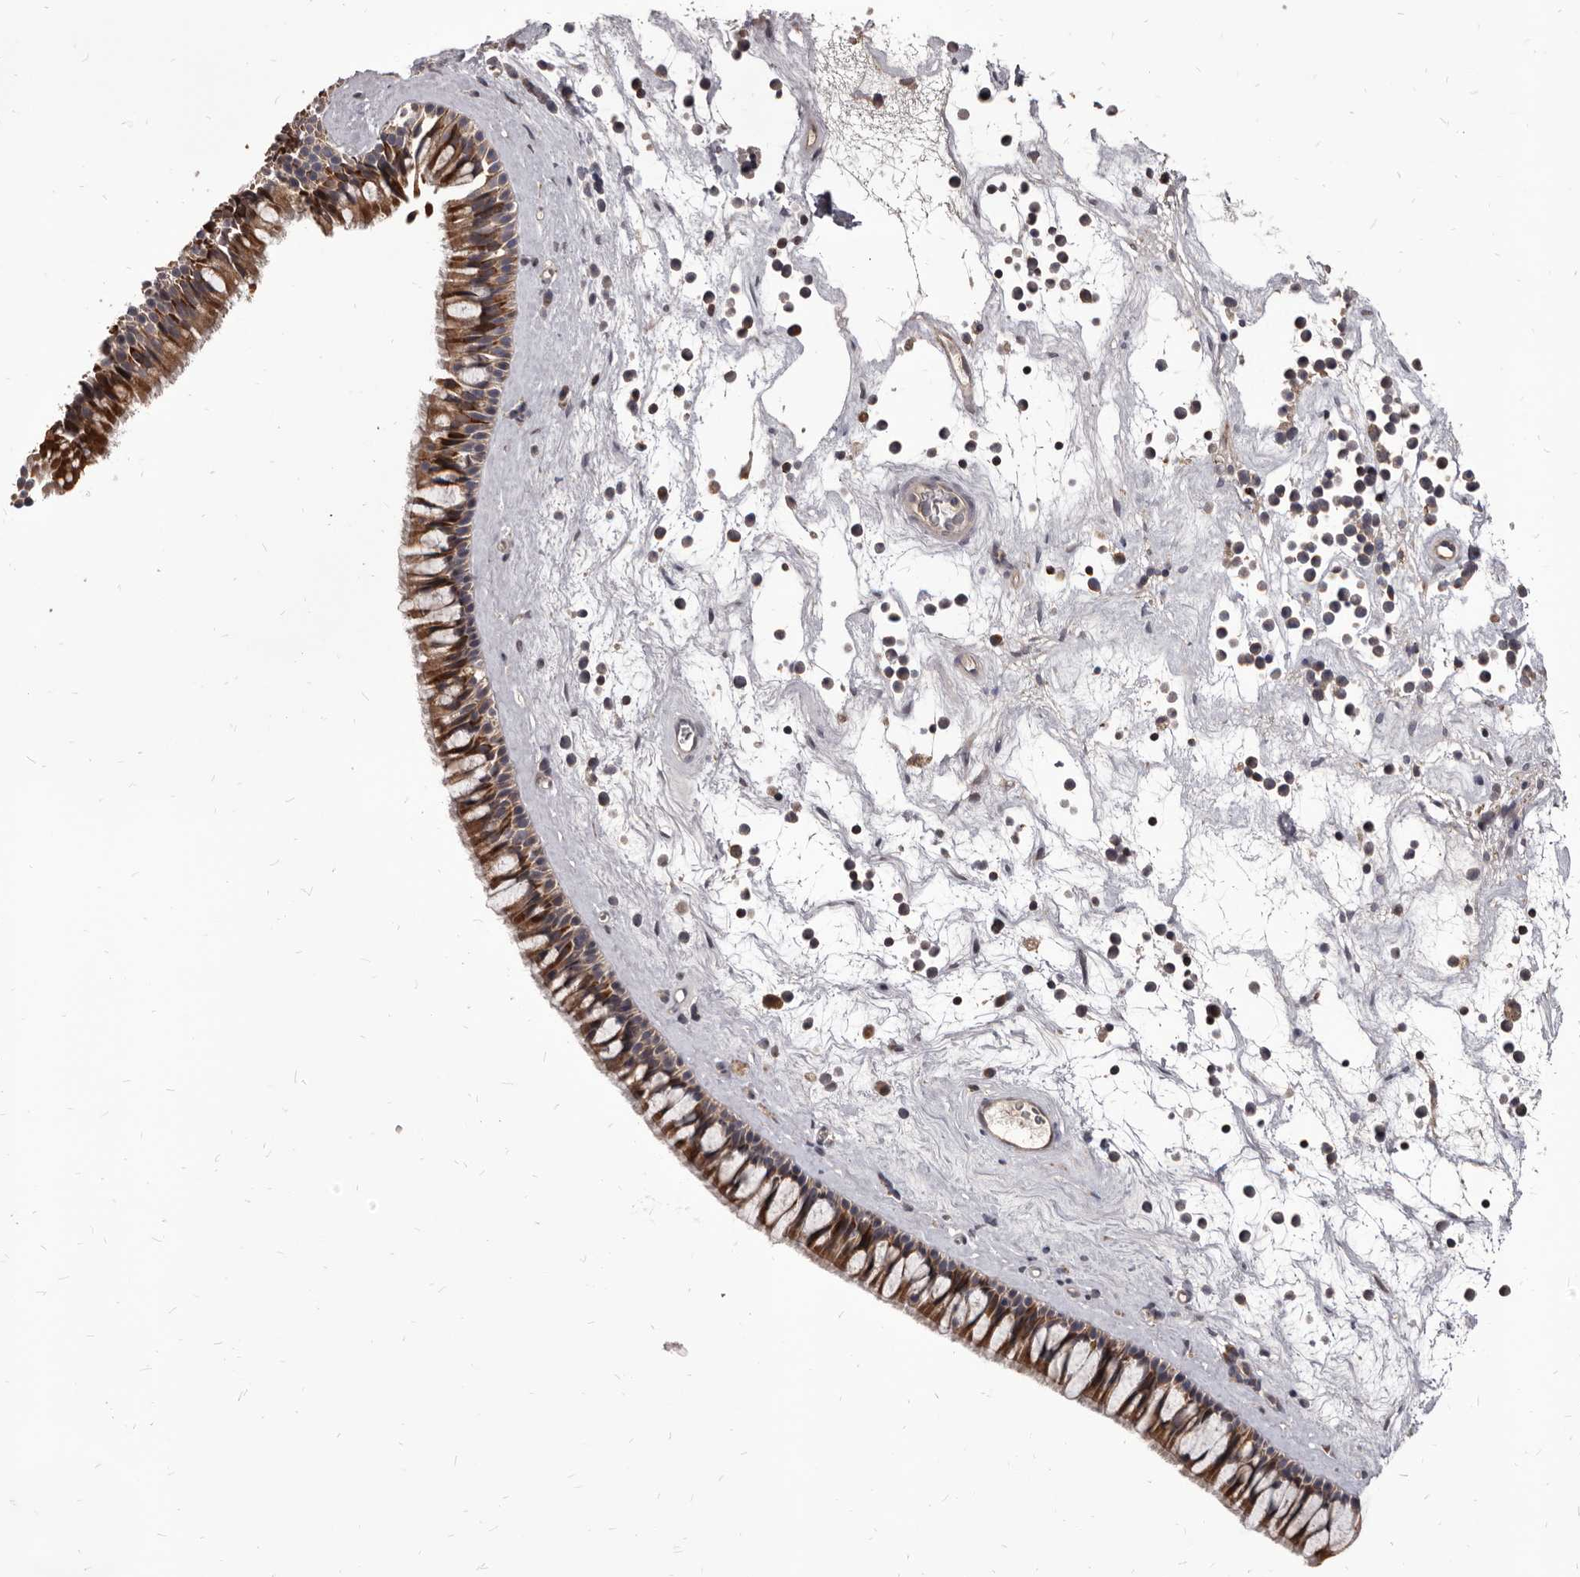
{"staining": {"intensity": "moderate", "quantity": ">75%", "location": "cytoplasmic/membranous"}, "tissue": "nasopharynx", "cell_type": "Respiratory epithelial cells", "image_type": "normal", "snomed": [{"axis": "morphology", "description": "Normal tissue, NOS"}, {"axis": "topography", "description": "Nasopharynx"}], "caption": "Nasopharynx stained with DAB immunohistochemistry shows medium levels of moderate cytoplasmic/membranous staining in about >75% of respiratory epithelial cells. (DAB (3,3'-diaminobenzidine) IHC, brown staining for protein, blue staining for nuclei).", "gene": "MAP3K14", "patient": {"sex": "male", "age": 64}}